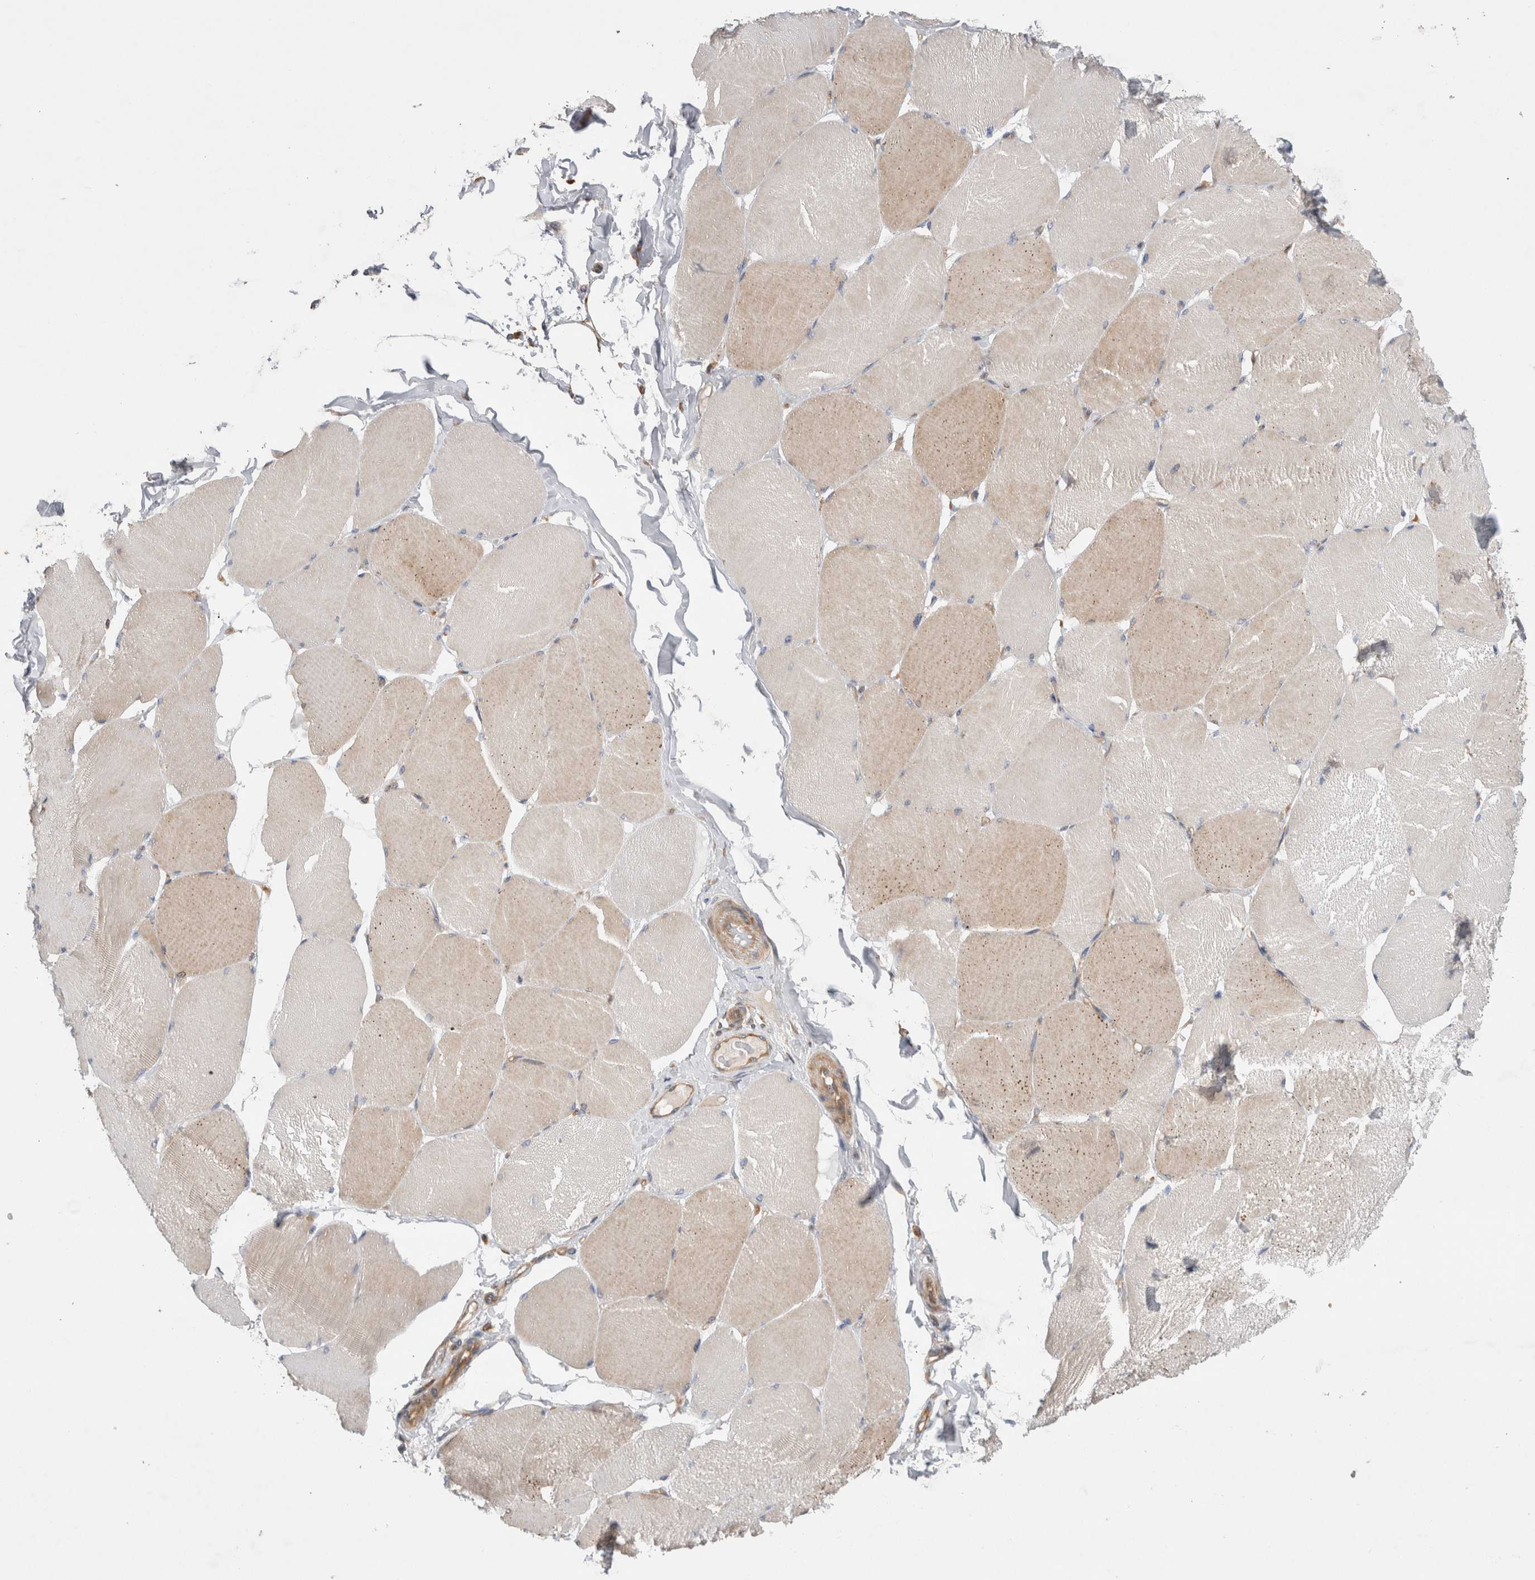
{"staining": {"intensity": "weak", "quantity": "25%-75%", "location": "cytoplasmic/membranous"}, "tissue": "skeletal muscle", "cell_type": "Myocytes", "image_type": "normal", "snomed": [{"axis": "morphology", "description": "Normal tissue, NOS"}, {"axis": "topography", "description": "Skin"}, {"axis": "topography", "description": "Skeletal muscle"}], "caption": "An immunohistochemistry (IHC) micrograph of unremarkable tissue is shown. Protein staining in brown labels weak cytoplasmic/membranous positivity in skeletal muscle within myocytes. The staining is performed using DAB (3,3'-diaminobenzidine) brown chromogen to label protein expression. The nuclei are counter-stained blue using hematoxylin.", "gene": "PDCD10", "patient": {"sex": "male", "age": 83}}